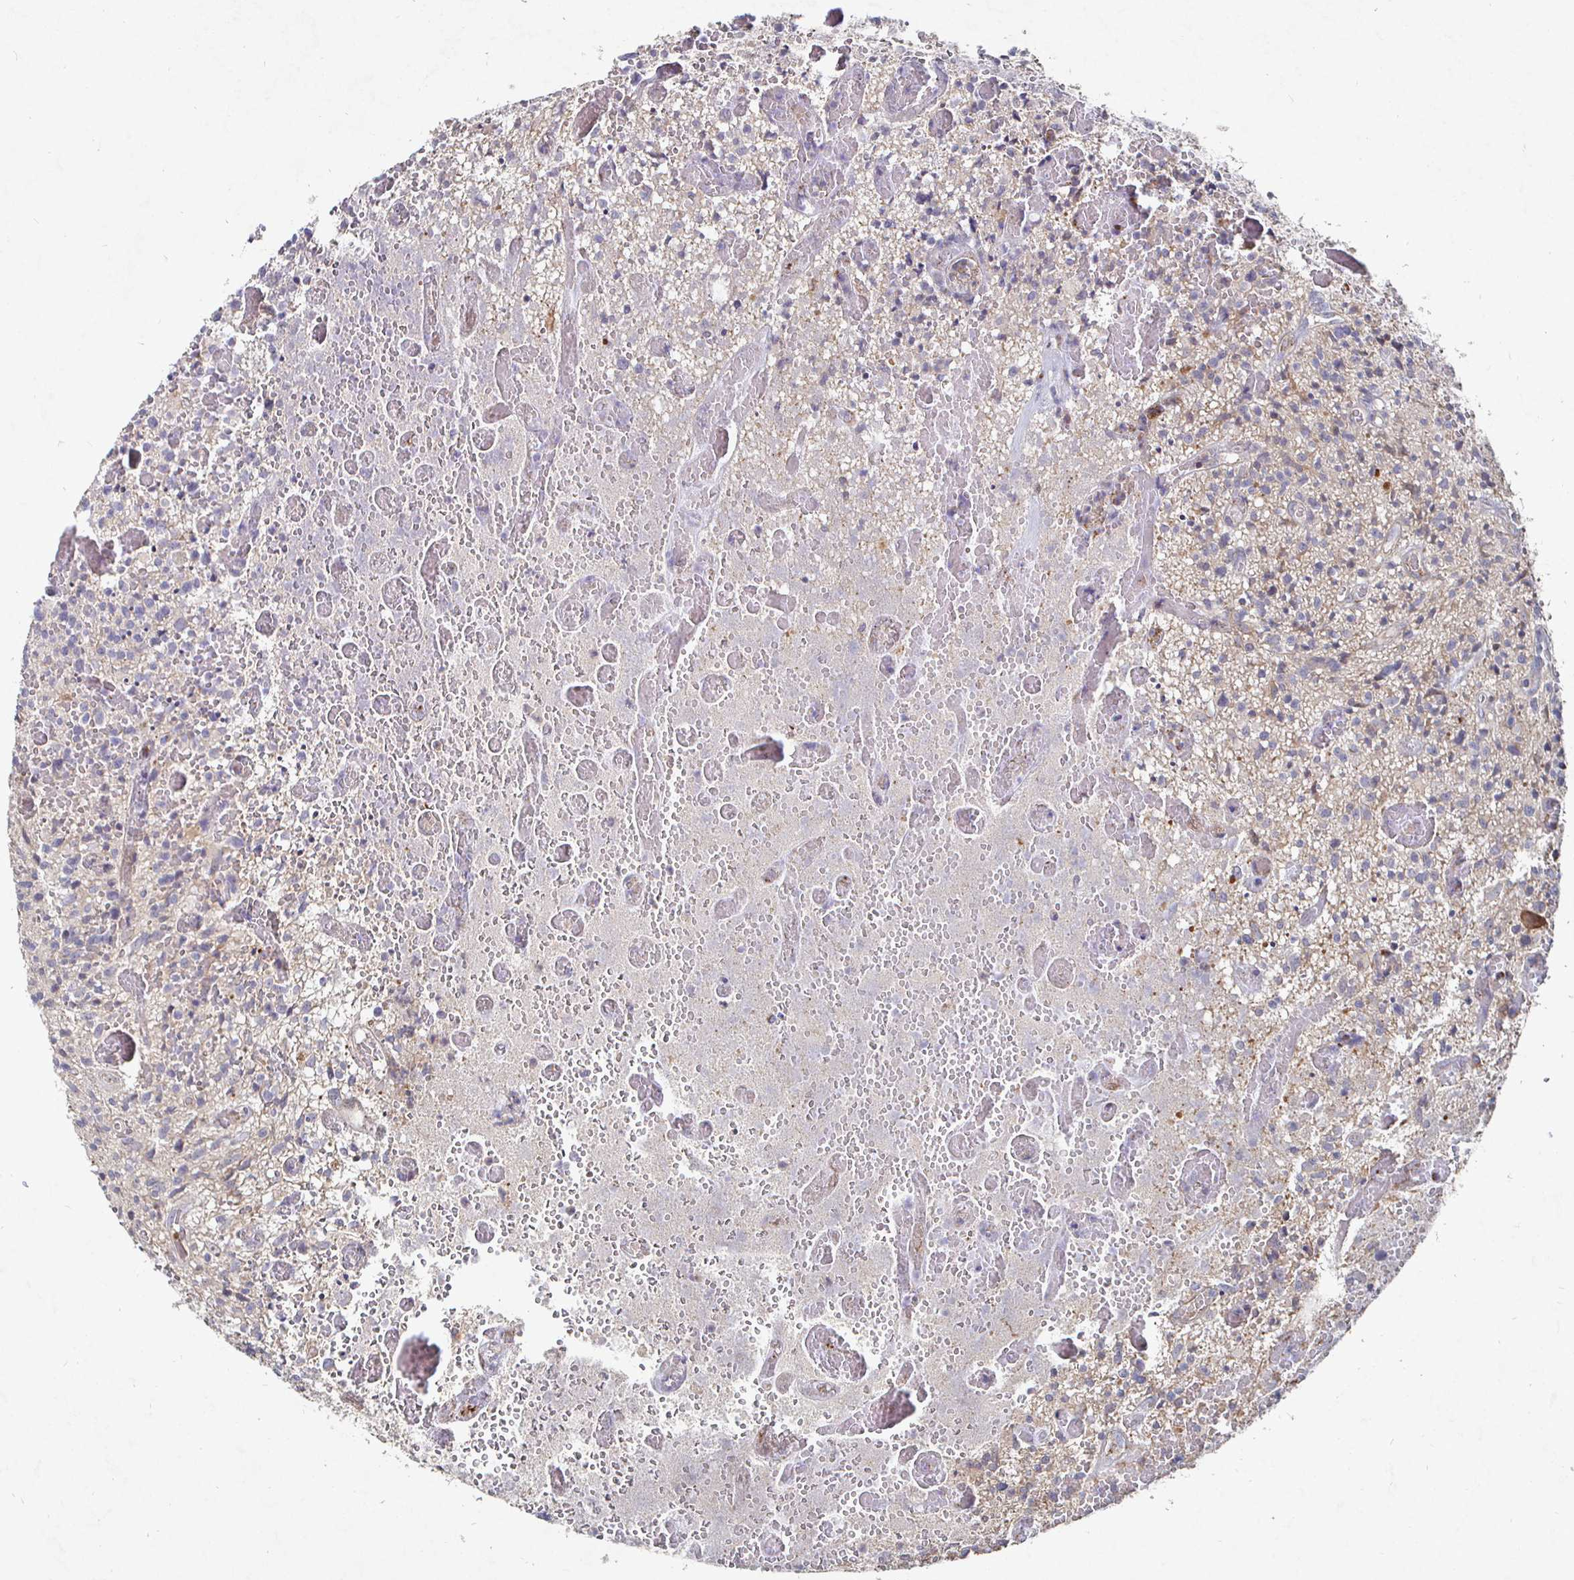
{"staining": {"intensity": "negative", "quantity": "none", "location": "none"}, "tissue": "glioma", "cell_type": "Tumor cells", "image_type": "cancer", "snomed": [{"axis": "morphology", "description": "Glioma, malignant, High grade"}, {"axis": "topography", "description": "Brain"}], "caption": "This is an immunohistochemistry image of human glioma. There is no staining in tumor cells.", "gene": "NRSN1", "patient": {"sex": "male", "age": 75}}